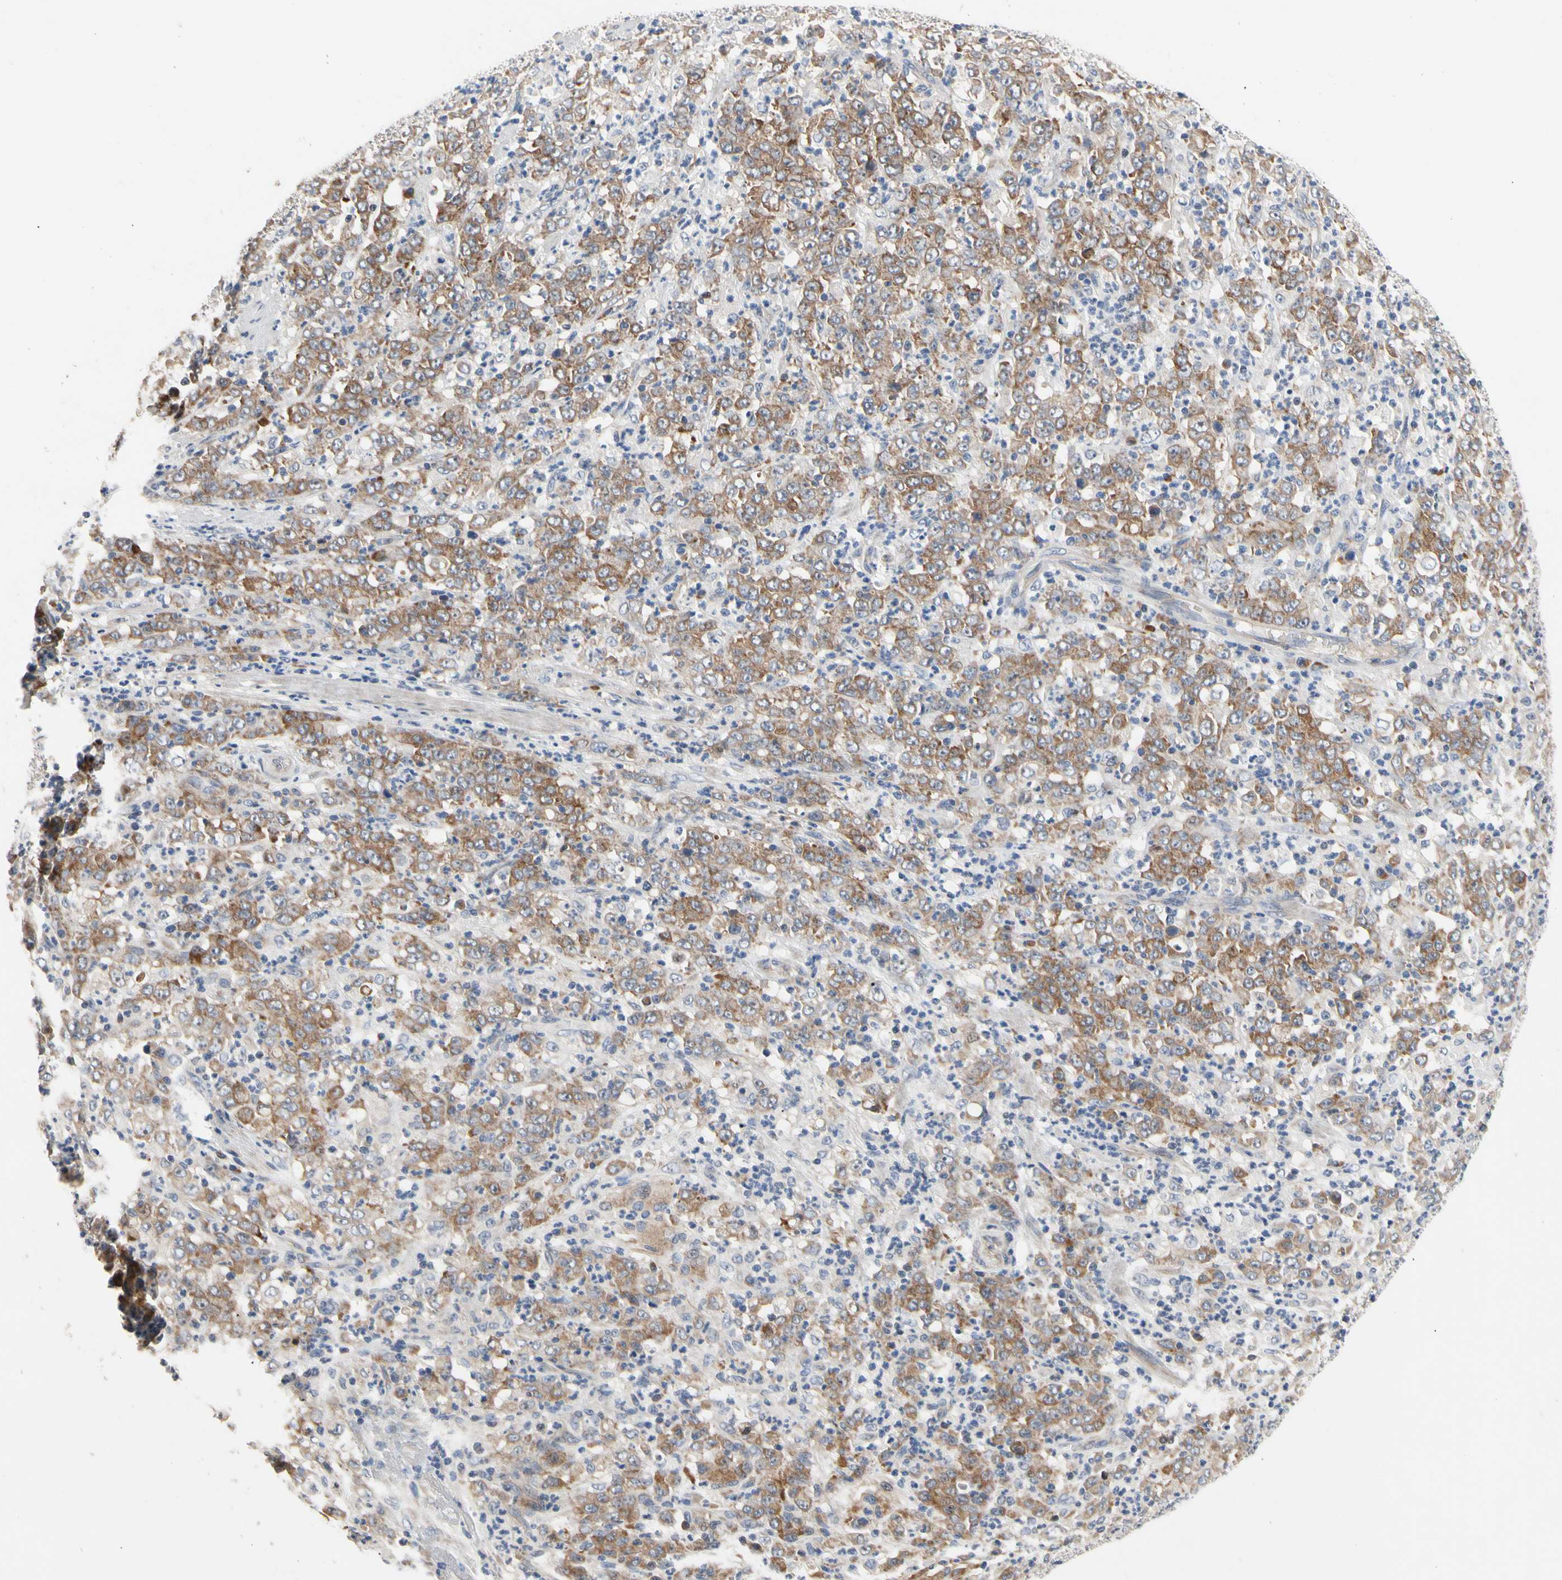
{"staining": {"intensity": "moderate", "quantity": ">75%", "location": "cytoplasmic/membranous"}, "tissue": "stomach cancer", "cell_type": "Tumor cells", "image_type": "cancer", "snomed": [{"axis": "morphology", "description": "Adenocarcinoma, NOS"}, {"axis": "topography", "description": "Stomach, lower"}], "caption": "High-magnification brightfield microscopy of stomach cancer stained with DAB (3,3'-diaminobenzidine) (brown) and counterstained with hematoxylin (blue). tumor cells exhibit moderate cytoplasmic/membranous positivity is present in about>75% of cells.", "gene": "HMGCR", "patient": {"sex": "female", "age": 71}}